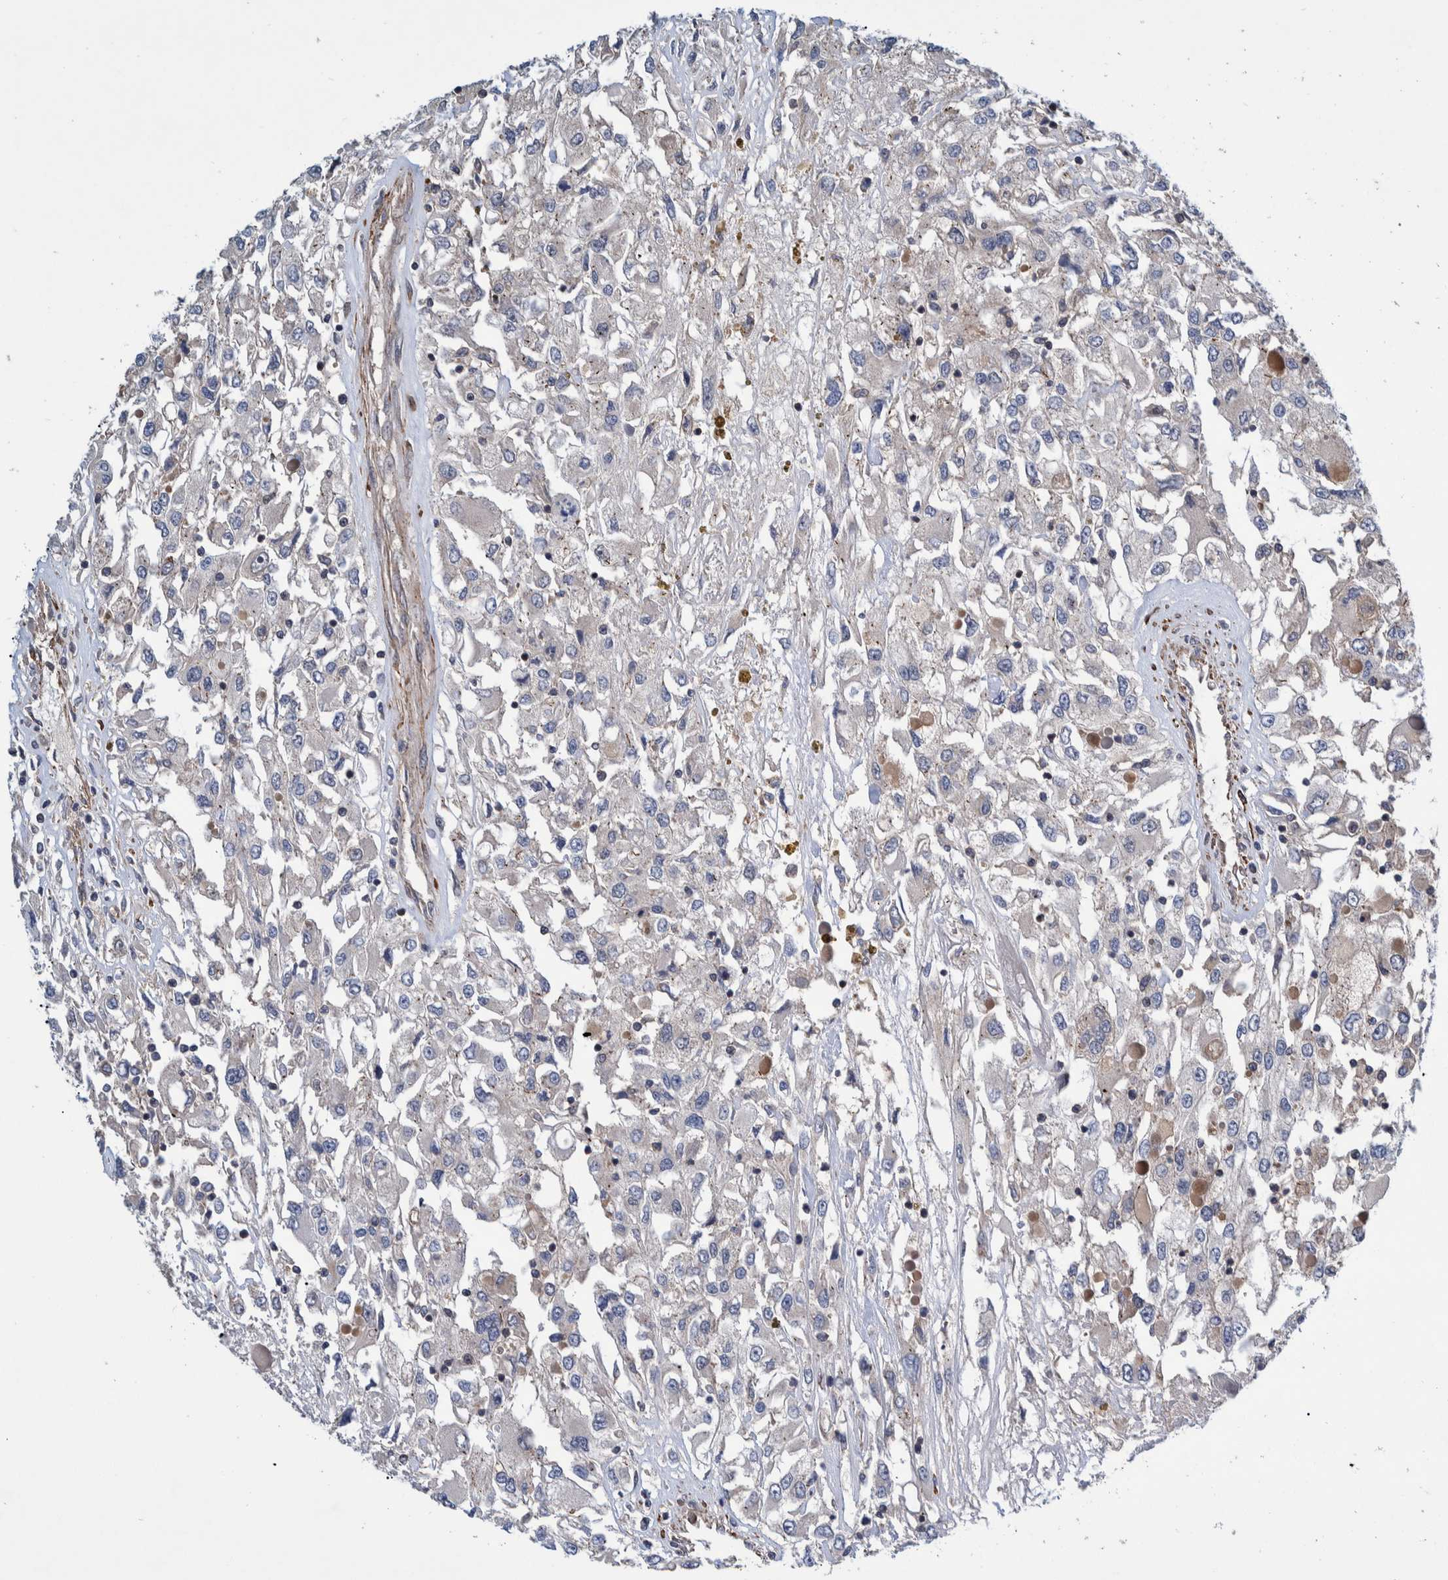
{"staining": {"intensity": "weak", "quantity": "<25%", "location": "cytoplasmic/membranous"}, "tissue": "renal cancer", "cell_type": "Tumor cells", "image_type": "cancer", "snomed": [{"axis": "morphology", "description": "Adenocarcinoma, NOS"}, {"axis": "topography", "description": "Kidney"}], "caption": "Photomicrograph shows no protein staining in tumor cells of renal adenocarcinoma tissue.", "gene": "GRPEL2", "patient": {"sex": "female", "age": 52}}